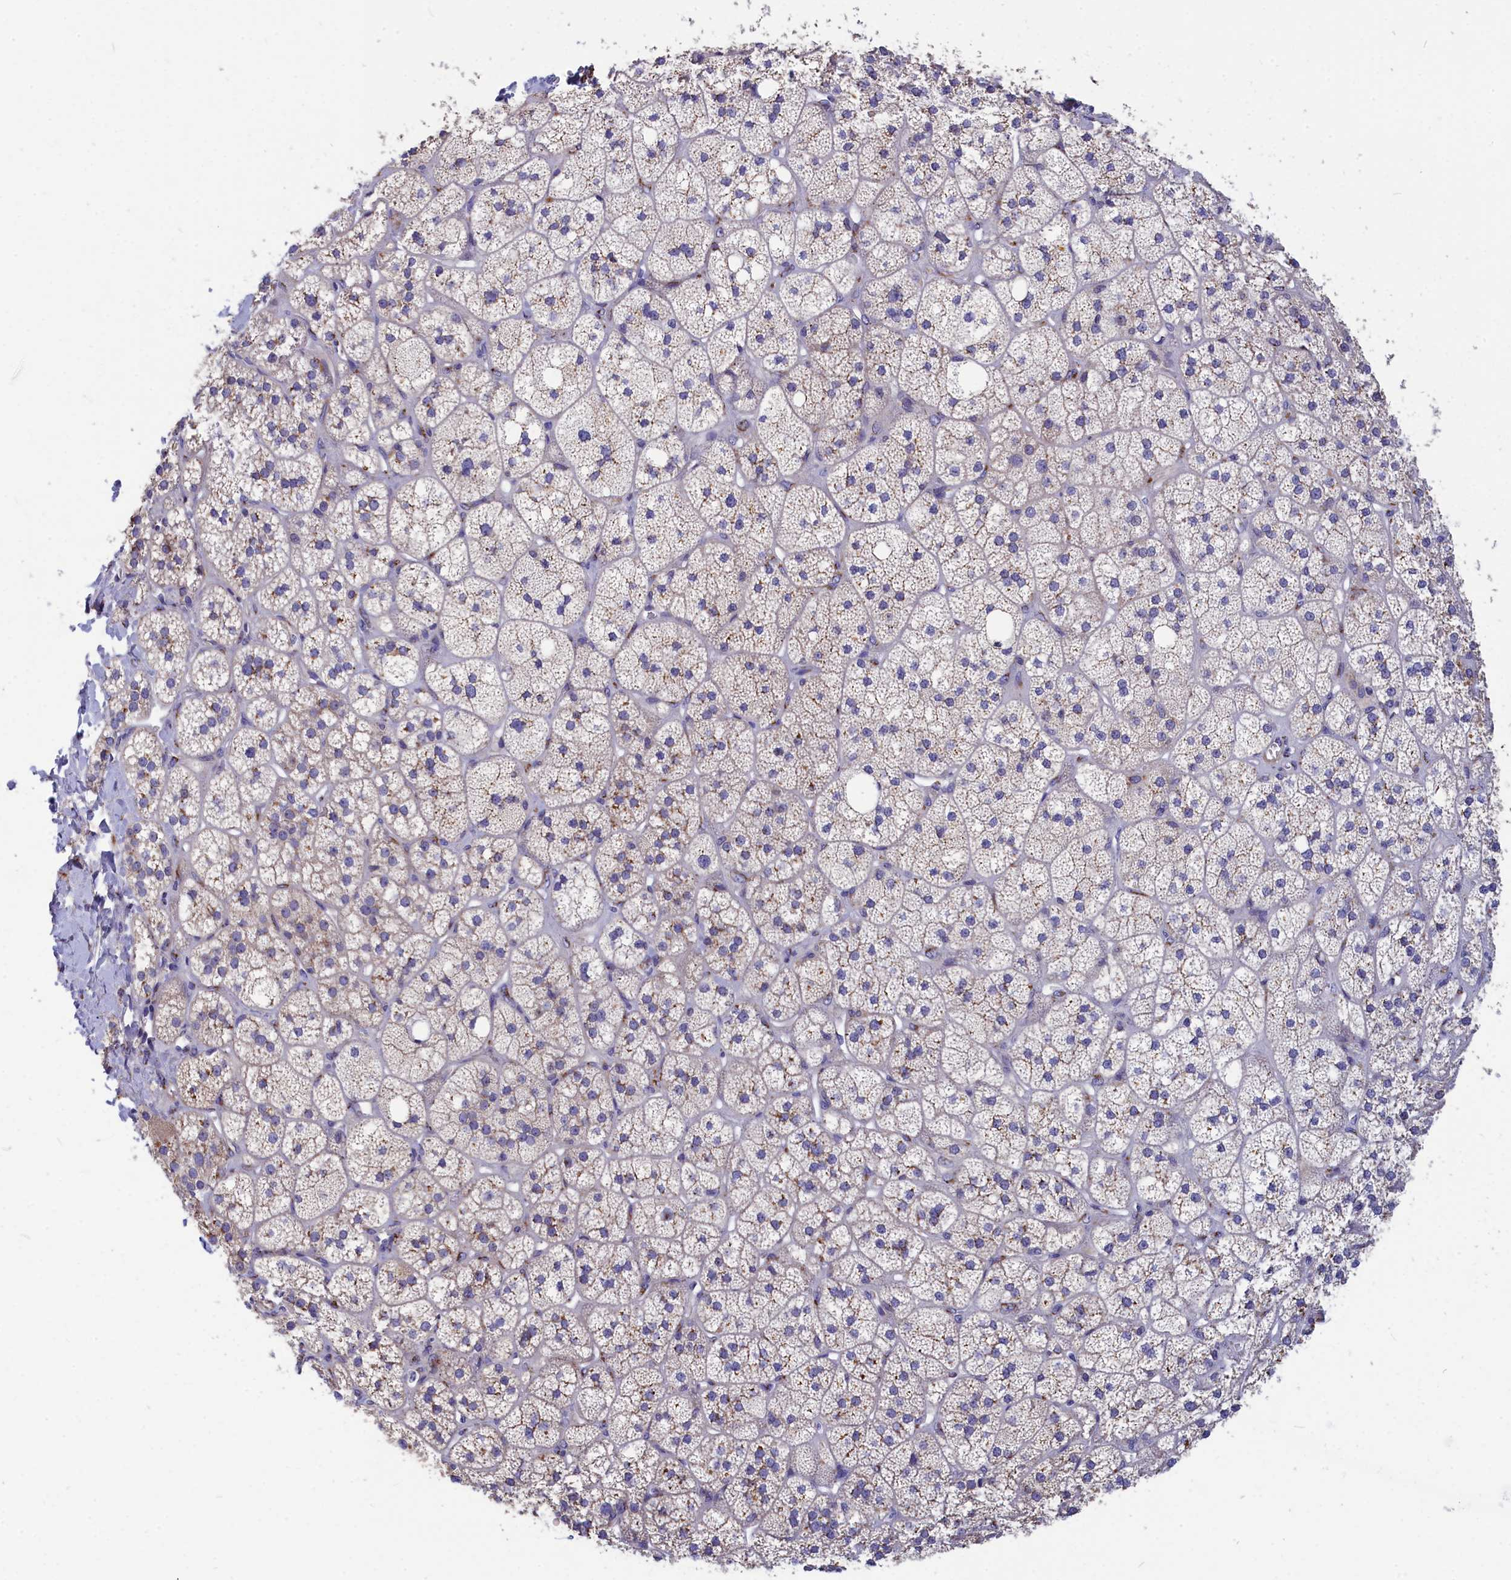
{"staining": {"intensity": "strong", "quantity": "<25%", "location": "cytoplasmic/membranous"}, "tissue": "adrenal gland", "cell_type": "Glandular cells", "image_type": "normal", "snomed": [{"axis": "morphology", "description": "Normal tissue, NOS"}, {"axis": "topography", "description": "Adrenal gland"}], "caption": "Glandular cells display strong cytoplasmic/membranous positivity in approximately <25% of cells in benign adrenal gland. The protein of interest is stained brown, and the nuclei are stained in blue (DAB (3,3'-diaminobenzidine) IHC with brightfield microscopy, high magnification).", "gene": "TUBGCP4", "patient": {"sex": "male", "age": 61}}